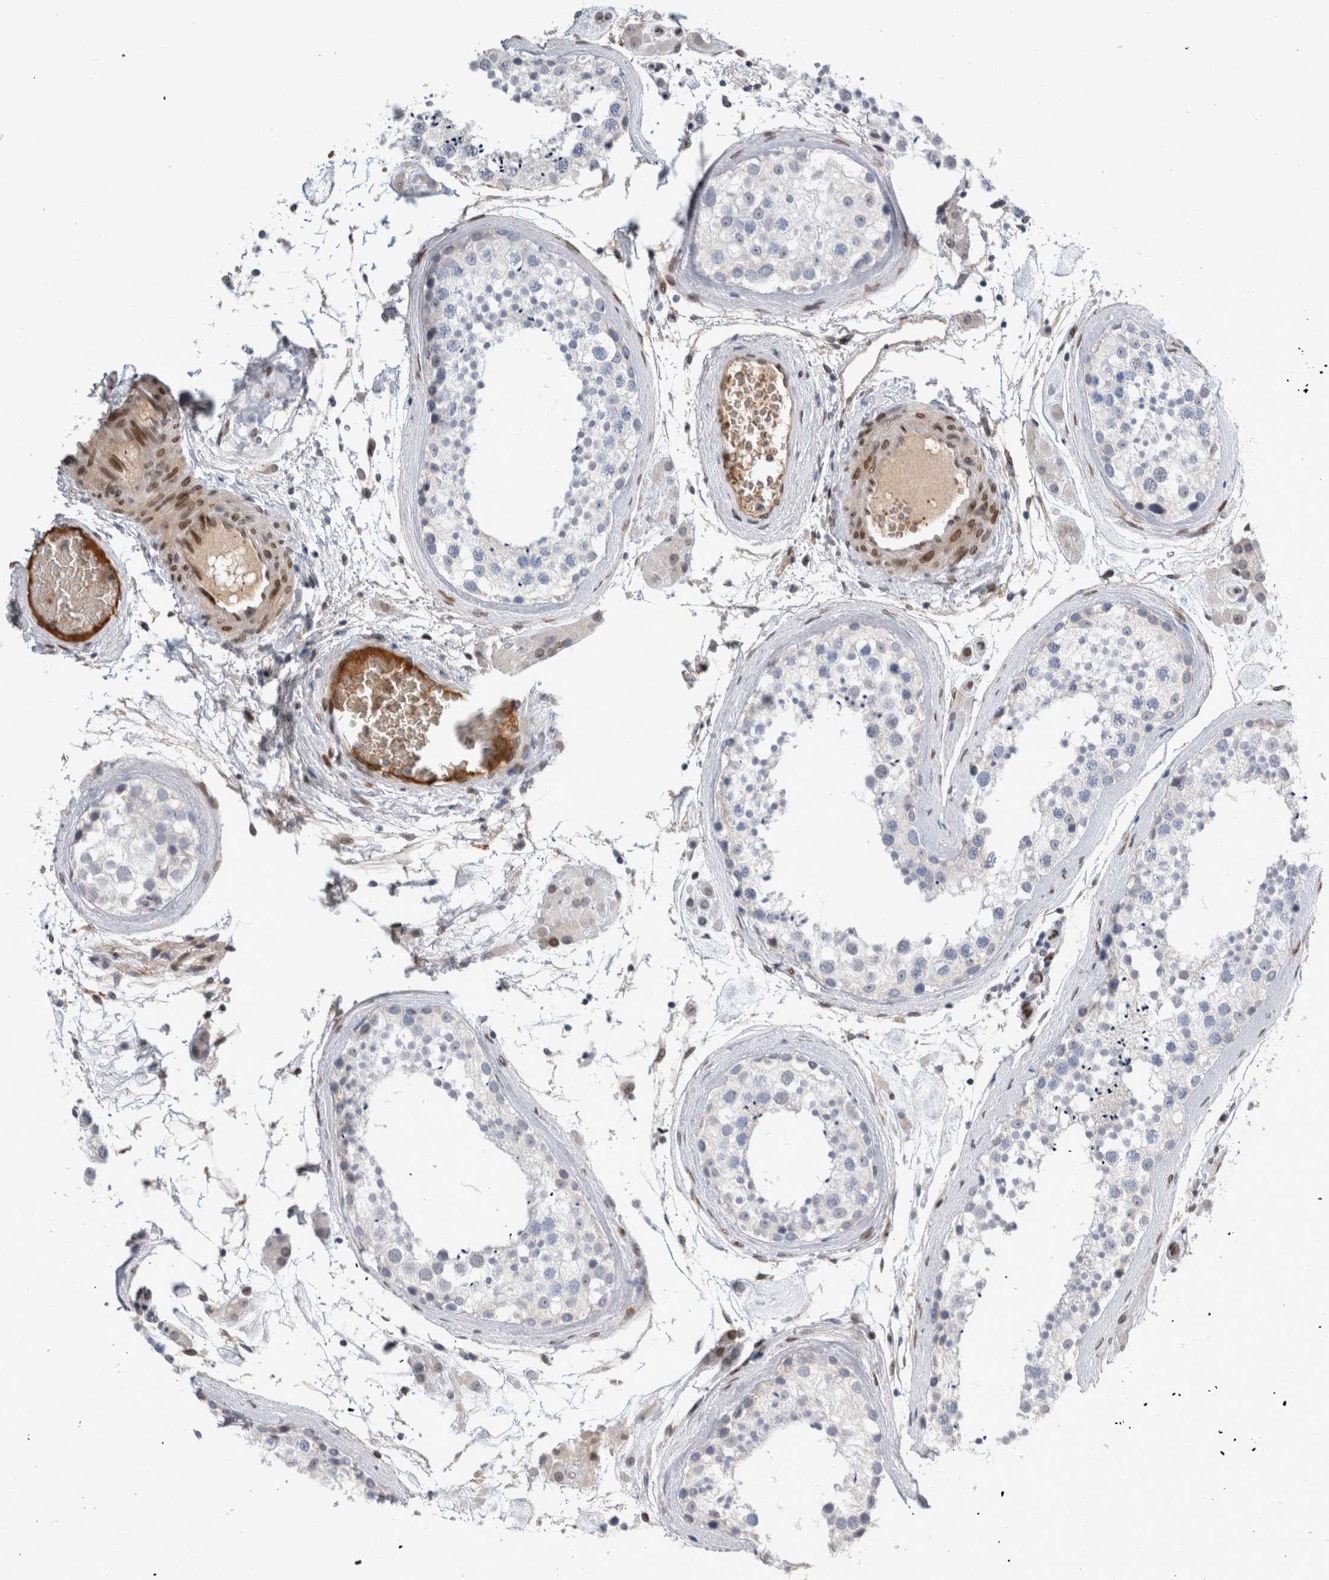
{"staining": {"intensity": "negative", "quantity": "none", "location": "none"}, "tissue": "testis", "cell_type": "Cells in seminiferous ducts", "image_type": "normal", "snomed": [{"axis": "morphology", "description": "Normal tissue, NOS"}, {"axis": "topography", "description": "Testis"}], "caption": "Immunohistochemistry image of unremarkable testis: testis stained with DAB (3,3'-diaminobenzidine) reveals no significant protein positivity in cells in seminiferous ducts. The staining was performed using DAB (3,3'-diaminobenzidine) to visualize the protein expression in brown, while the nuclei were stained in blue with hematoxylin (Magnification: 20x).", "gene": "DMTN", "patient": {"sex": "male", "age": 46}}